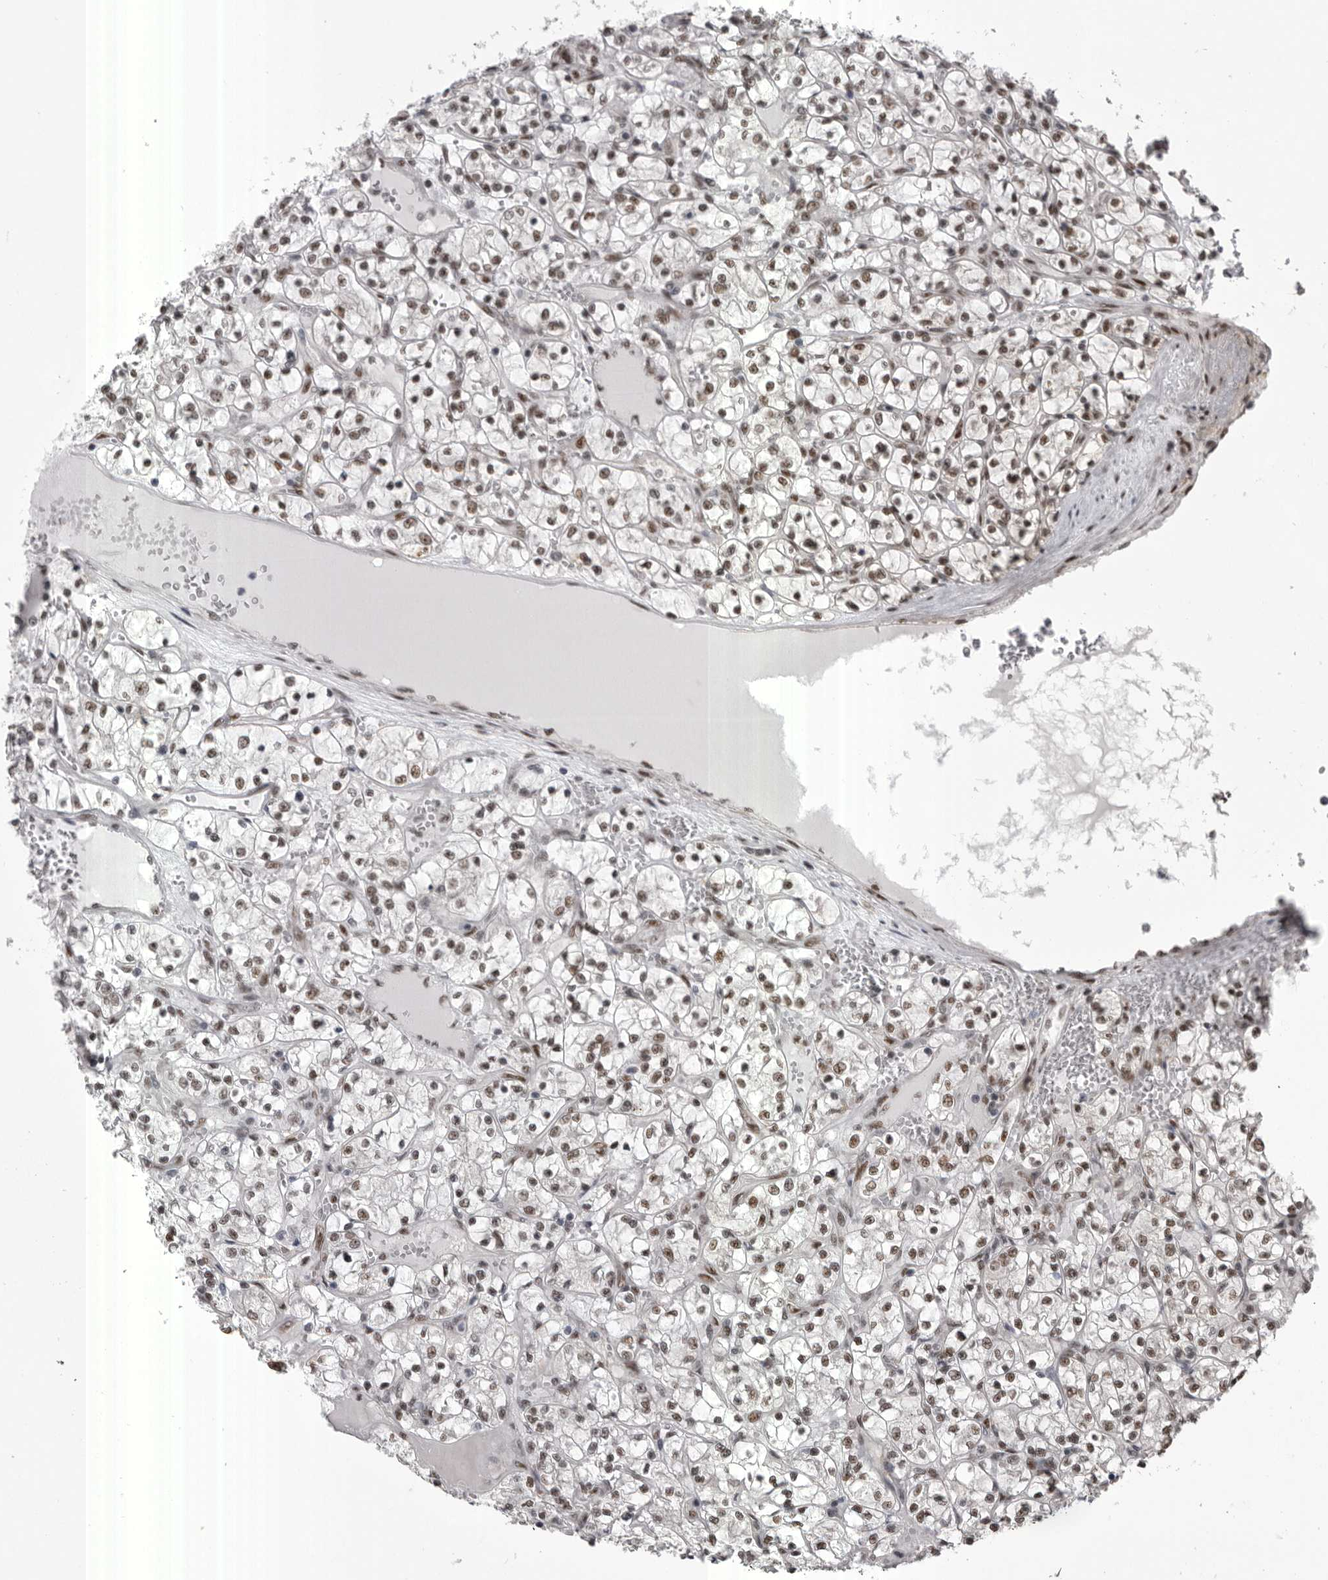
{"staining": {"intensity": "moderate", "quantity": ">75%", "location": "nuclear"}, "tissue": "renal cancer", "cell_type": "Tumor cells", "image_type": "cancer", "snomed": [{"axis": "morphology", "description": "Adenocarcinoma, NOS"}, {"axis": "topography", "description": "Kidney"}], "caption": "Renal cancer (adenocarcinoma) was stained to show a protein in brown. There is medium levels of moderate nuclear staining in approximately >75% of tumor cells.", "gene": "MEPCE", "patient": {"sex": "female", "age": 69}}